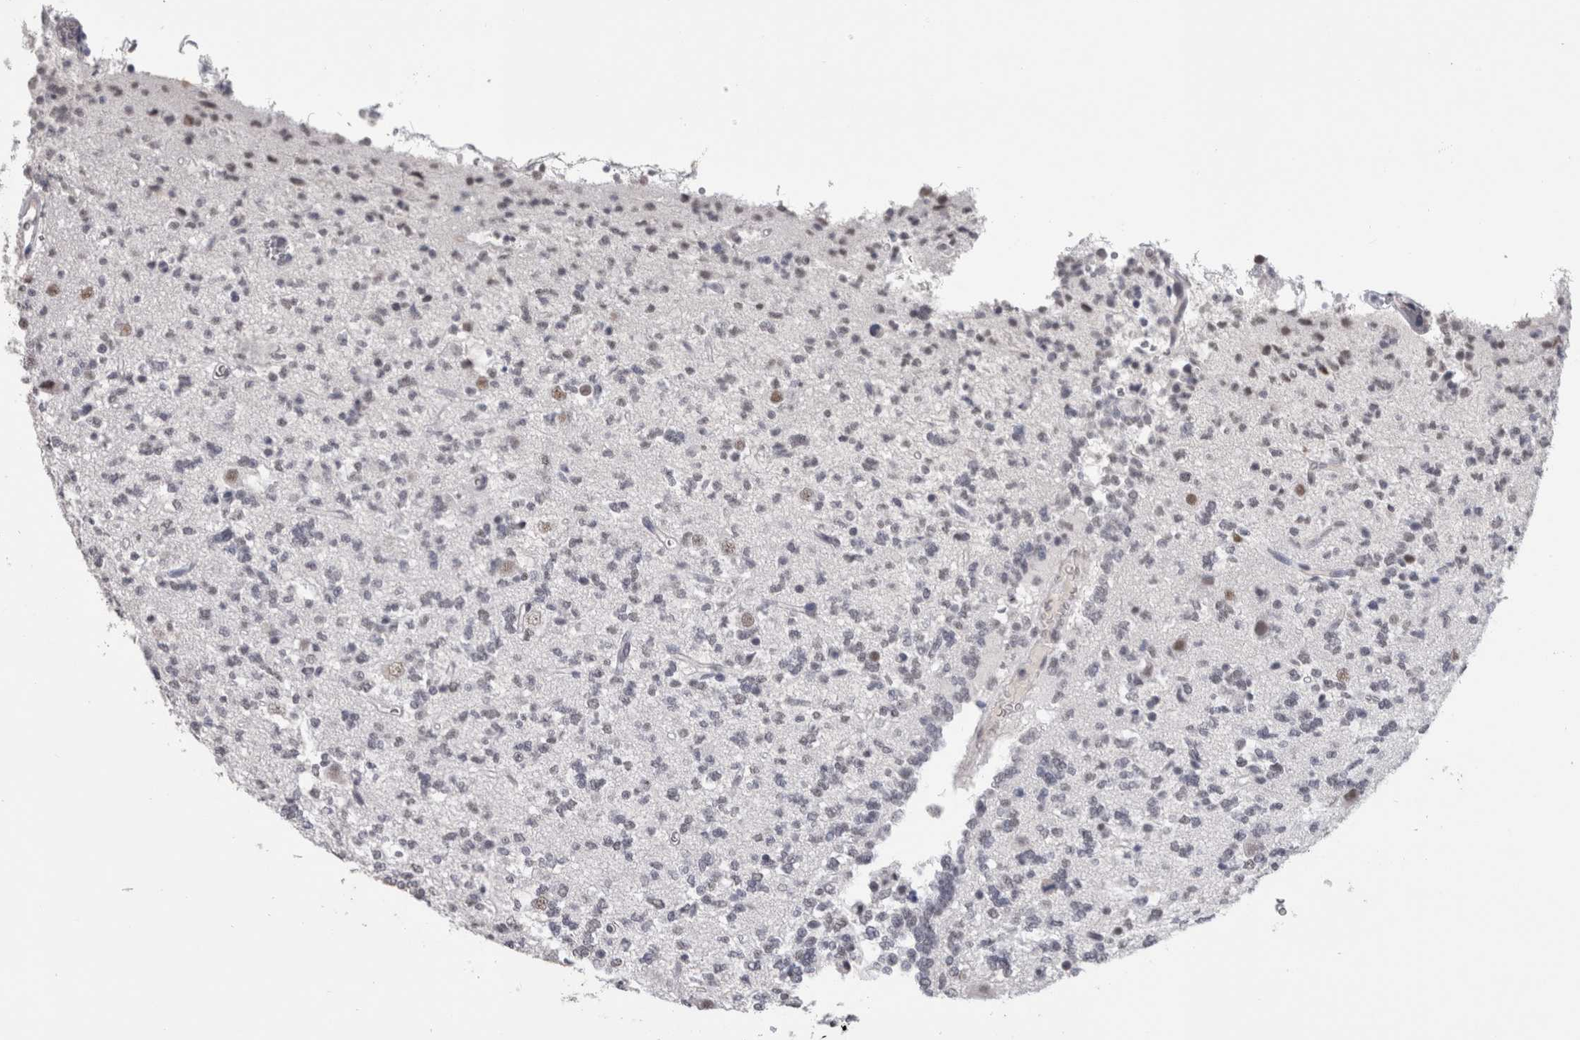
{"staining": {"intensity": "weak", "quantity": "<25%", "location": "nuclear"}, "tissue": "glioma", "cell_type": "Tumor cells", "image_type": "cancer", "snomed": [{"axis": "morphology", "description": "Glioma, malignant, Low grade"}, {"axis": "topography", "description": "Brain"}], "caption": "Tumor cells are negative for protein expression in human malignant low-grade glioma. (DAB (3,3'-diaminobenzidine) IHC, high magnification).", "gene": "DDX17", "patient": {"sex": "male", "age": 38}}